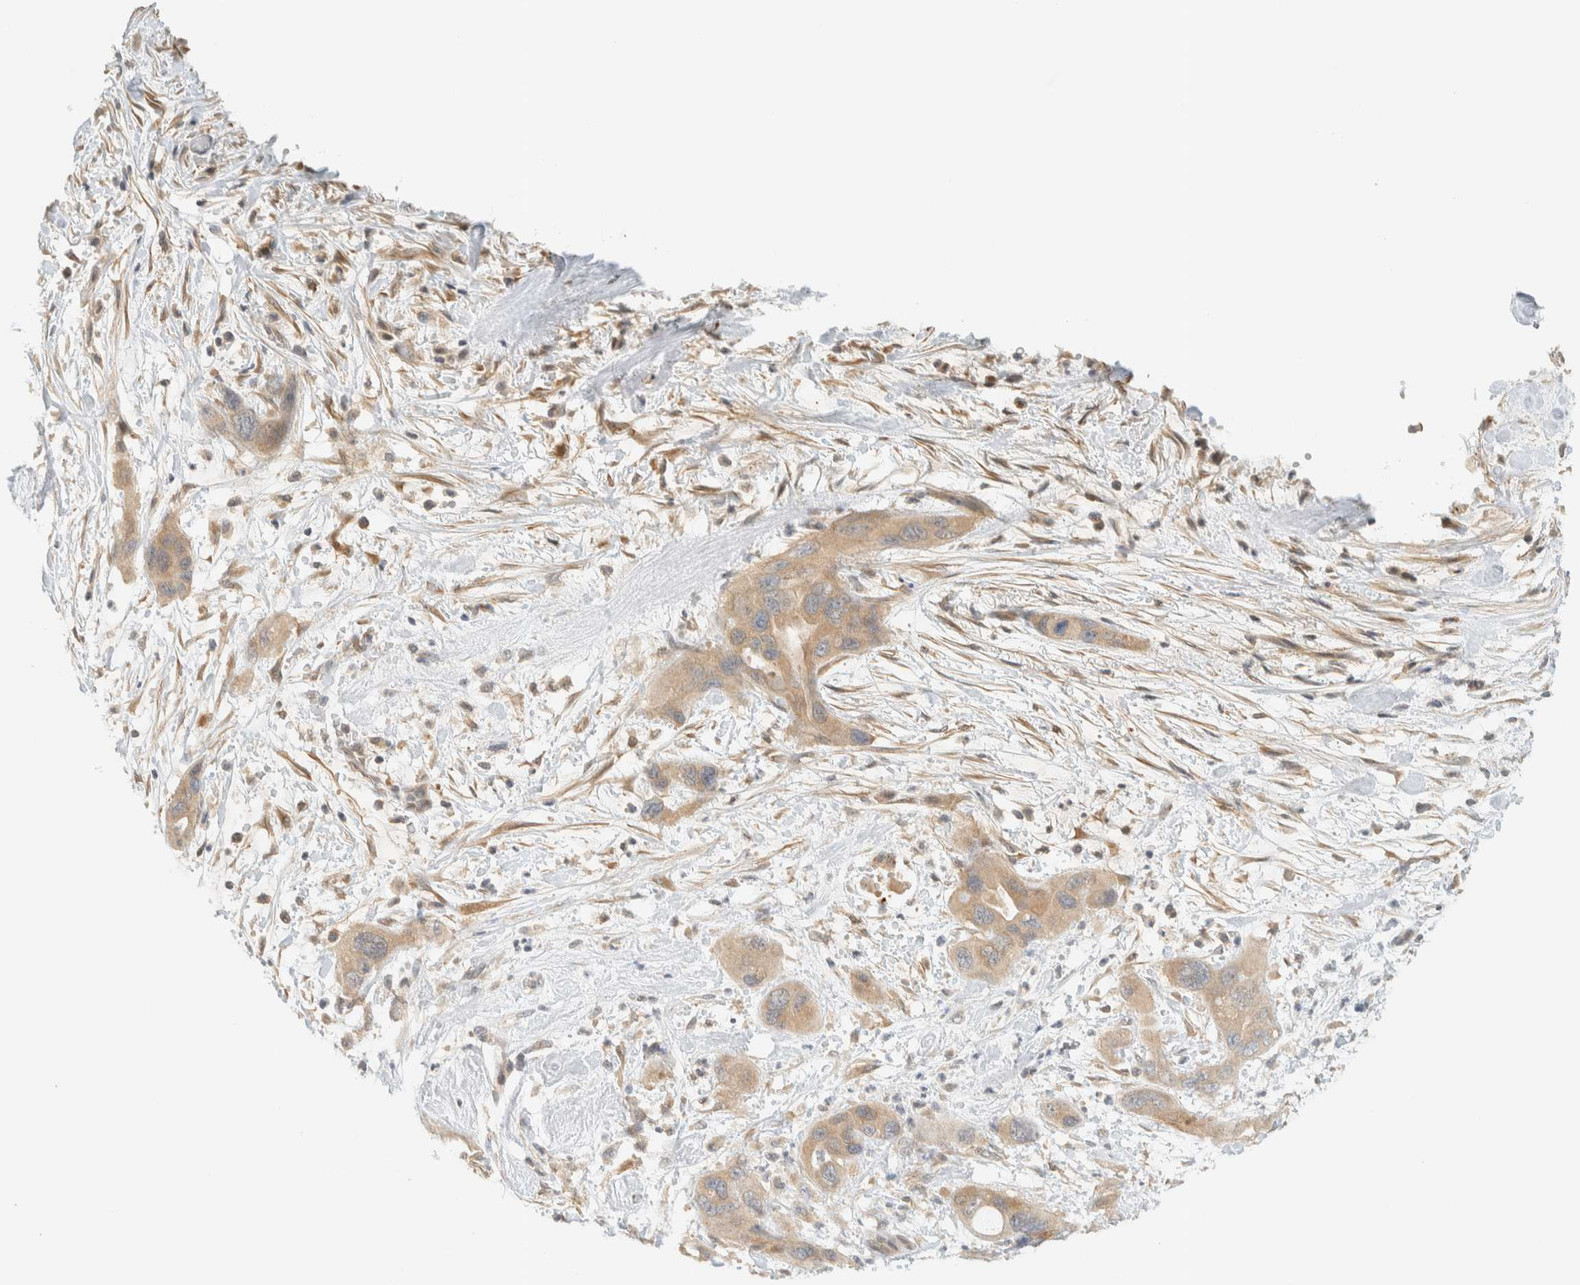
{"staining": {"intensity": "moderate", "quantity": ">75%", "location": "cytoplasmic/membranous"}, "tissue": "pancreatic cancer", "cell_type": "Tumor cells", "image_type": "cancer", "snomed": [{"axis": "morphology", "description": "Adenocarcinoma, NOS"}, {"axis": "topography", "description": "Pancreas"}], "caption": "Adenocarcinoma (pancreatic) was stained to show a protein in brown. There is medium levels of moderate cytoplasmic/membranous staining in about >75% of tumor cells.", "gene": "KIFAP3", "patient": {"sex": "female", "age": 71}}